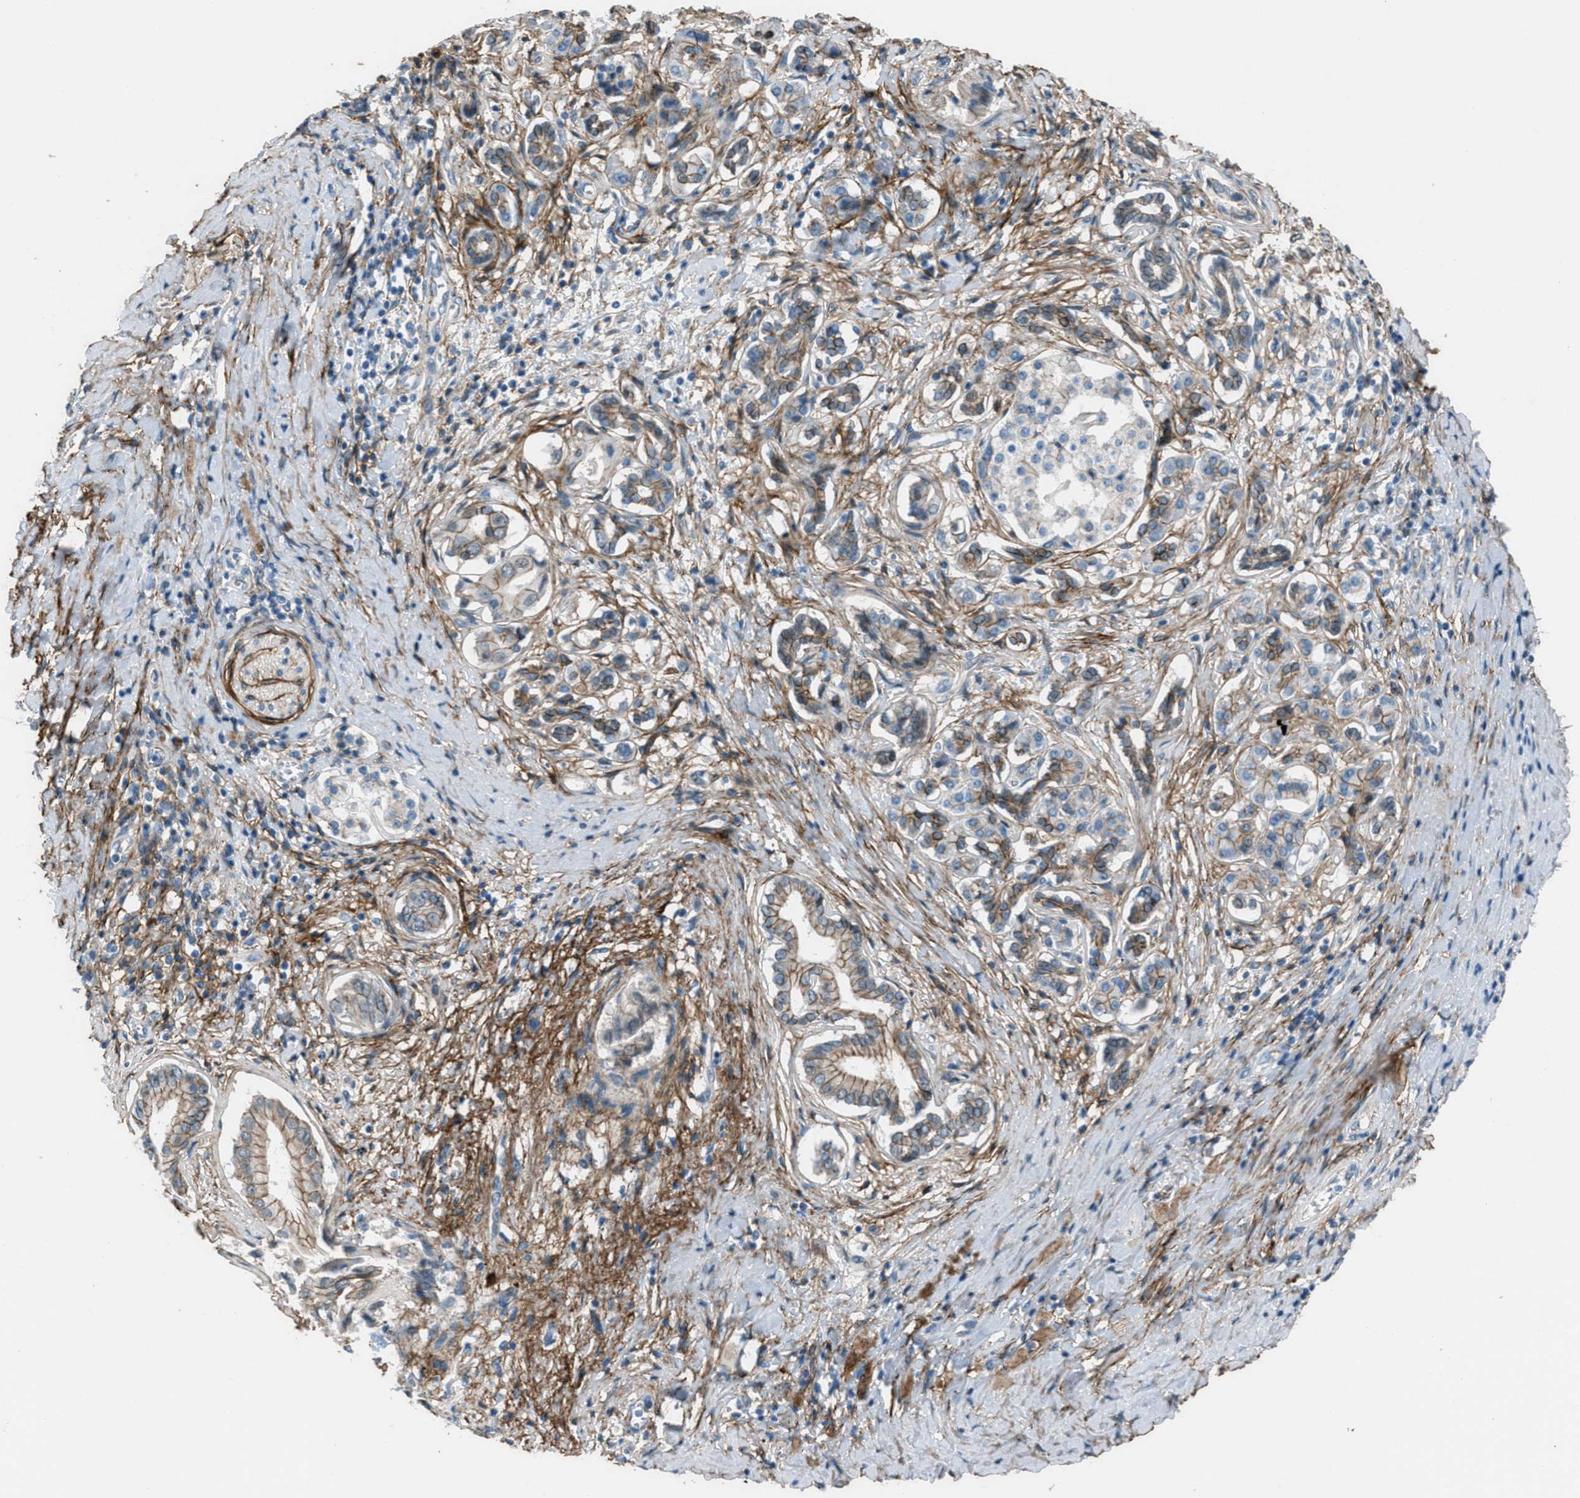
{"staining": {"intensity": "moderate", "quantity": "<25%", "location": "cytoplasmic/membranous"}, "tissue": "pancreatic cancer", "cell_type": "Tumor cells", "image_type": "cancer", "snomed": [{"axis": "morphology", "description": "Adenocarcinoma, NOS"}, {"axis": "topography", "description": "Pancreas"}], "caption": "Immunohistochemical staining of pancreatic cancer displays moderate cytoplasmic/membranous protein positivity in about <25% of tumor cells.", "gene": "FBN1", "patient": {"sex": "male", "age": 55}}